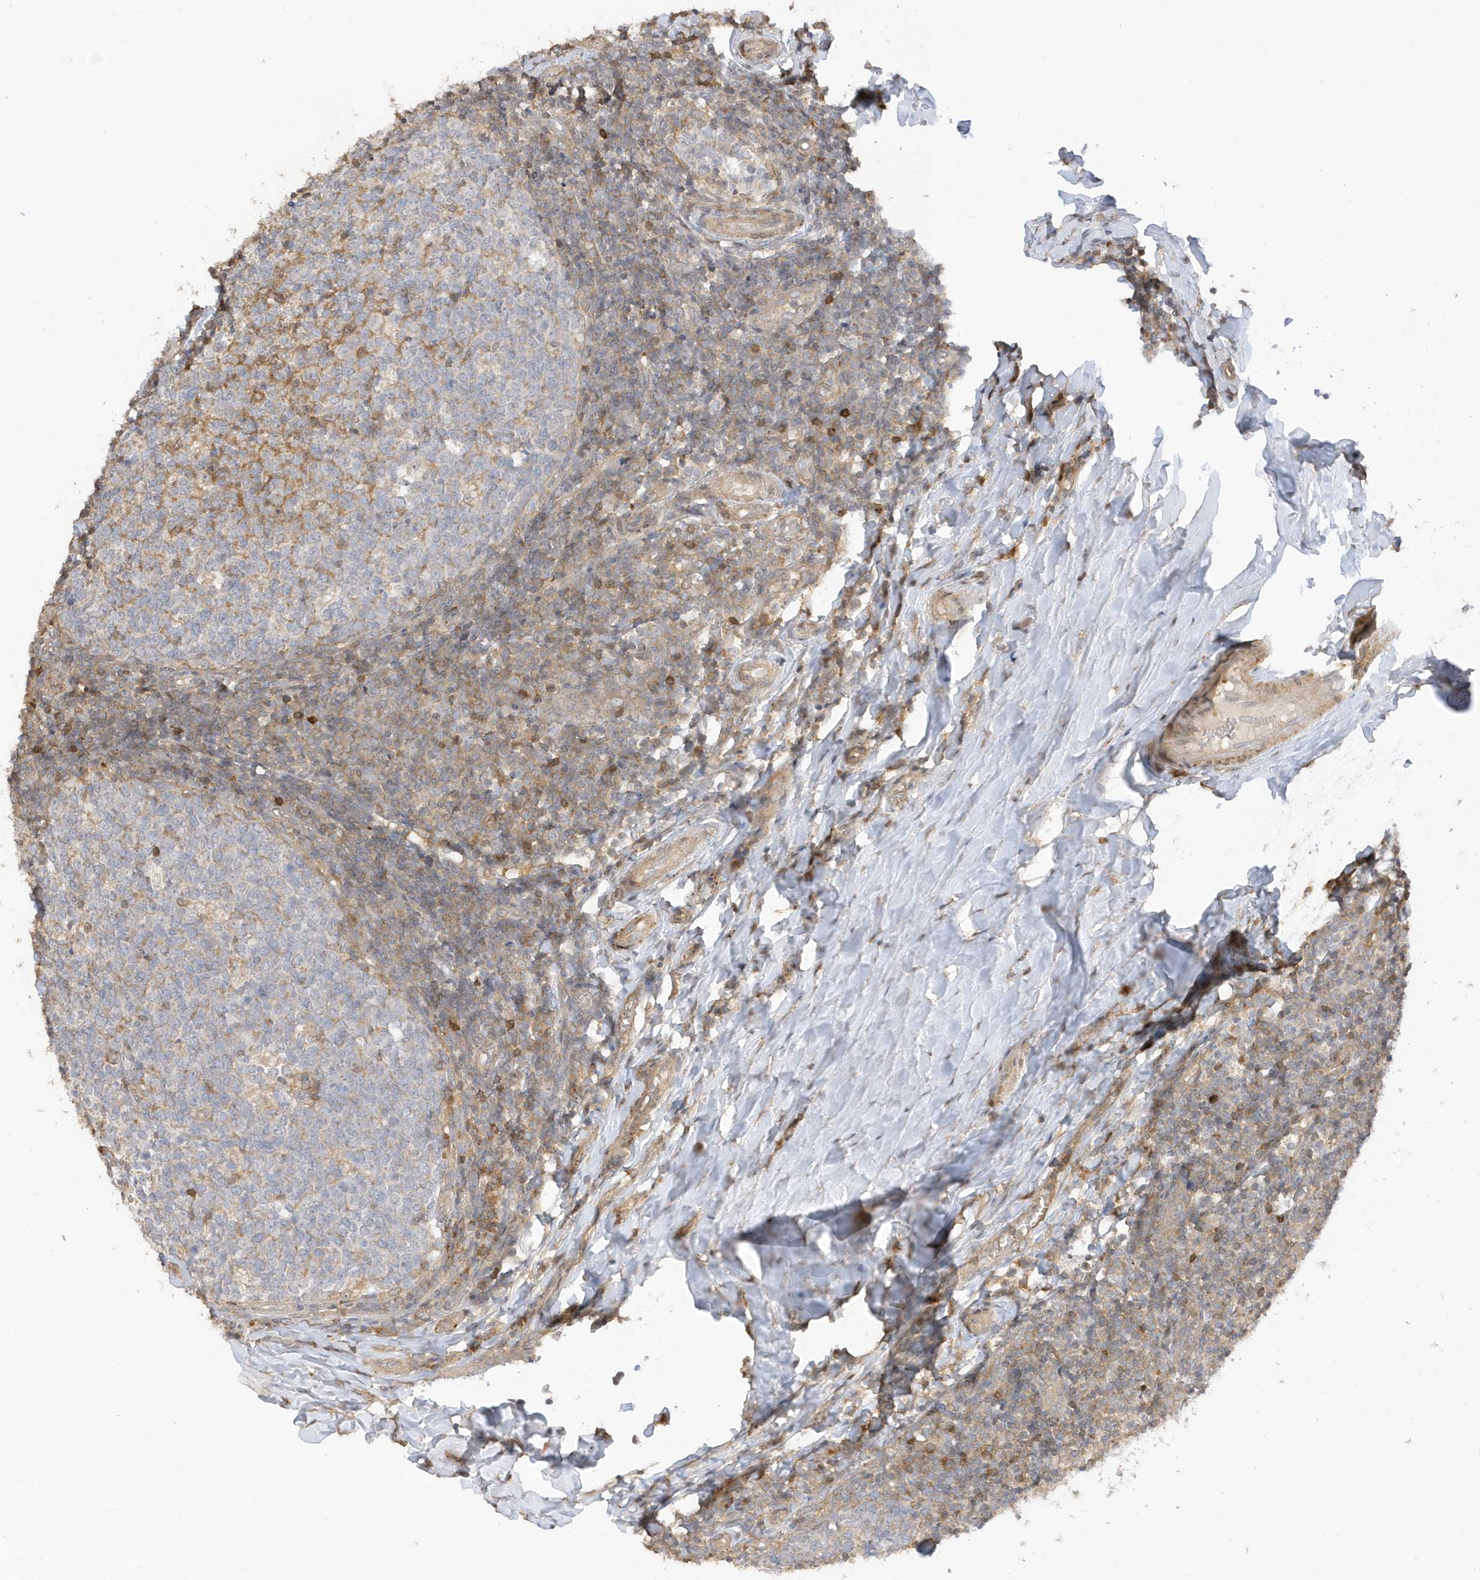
{"staining": {"intensity": "moderate", "quantity": "<25%", "location": "cytoplasmic/membranous"}, "tissue": "tonsil", "cell_type": "Germinal center cells", "image_type": "normal", "snomed": [{"axis": "morphology", "description": "Normal tissue, NOS"}, {"axis": "topography", "description": "Tonsil"}], "caption": "Approximately <25% of germinal center cells in normal human tonsil demonstrate moderate cytoplasmic/membranous protein positivity as visualized by brown immunohistochemical staining.", "gene": "TAB3", "patient": {"sex": "female", "age": 19}}